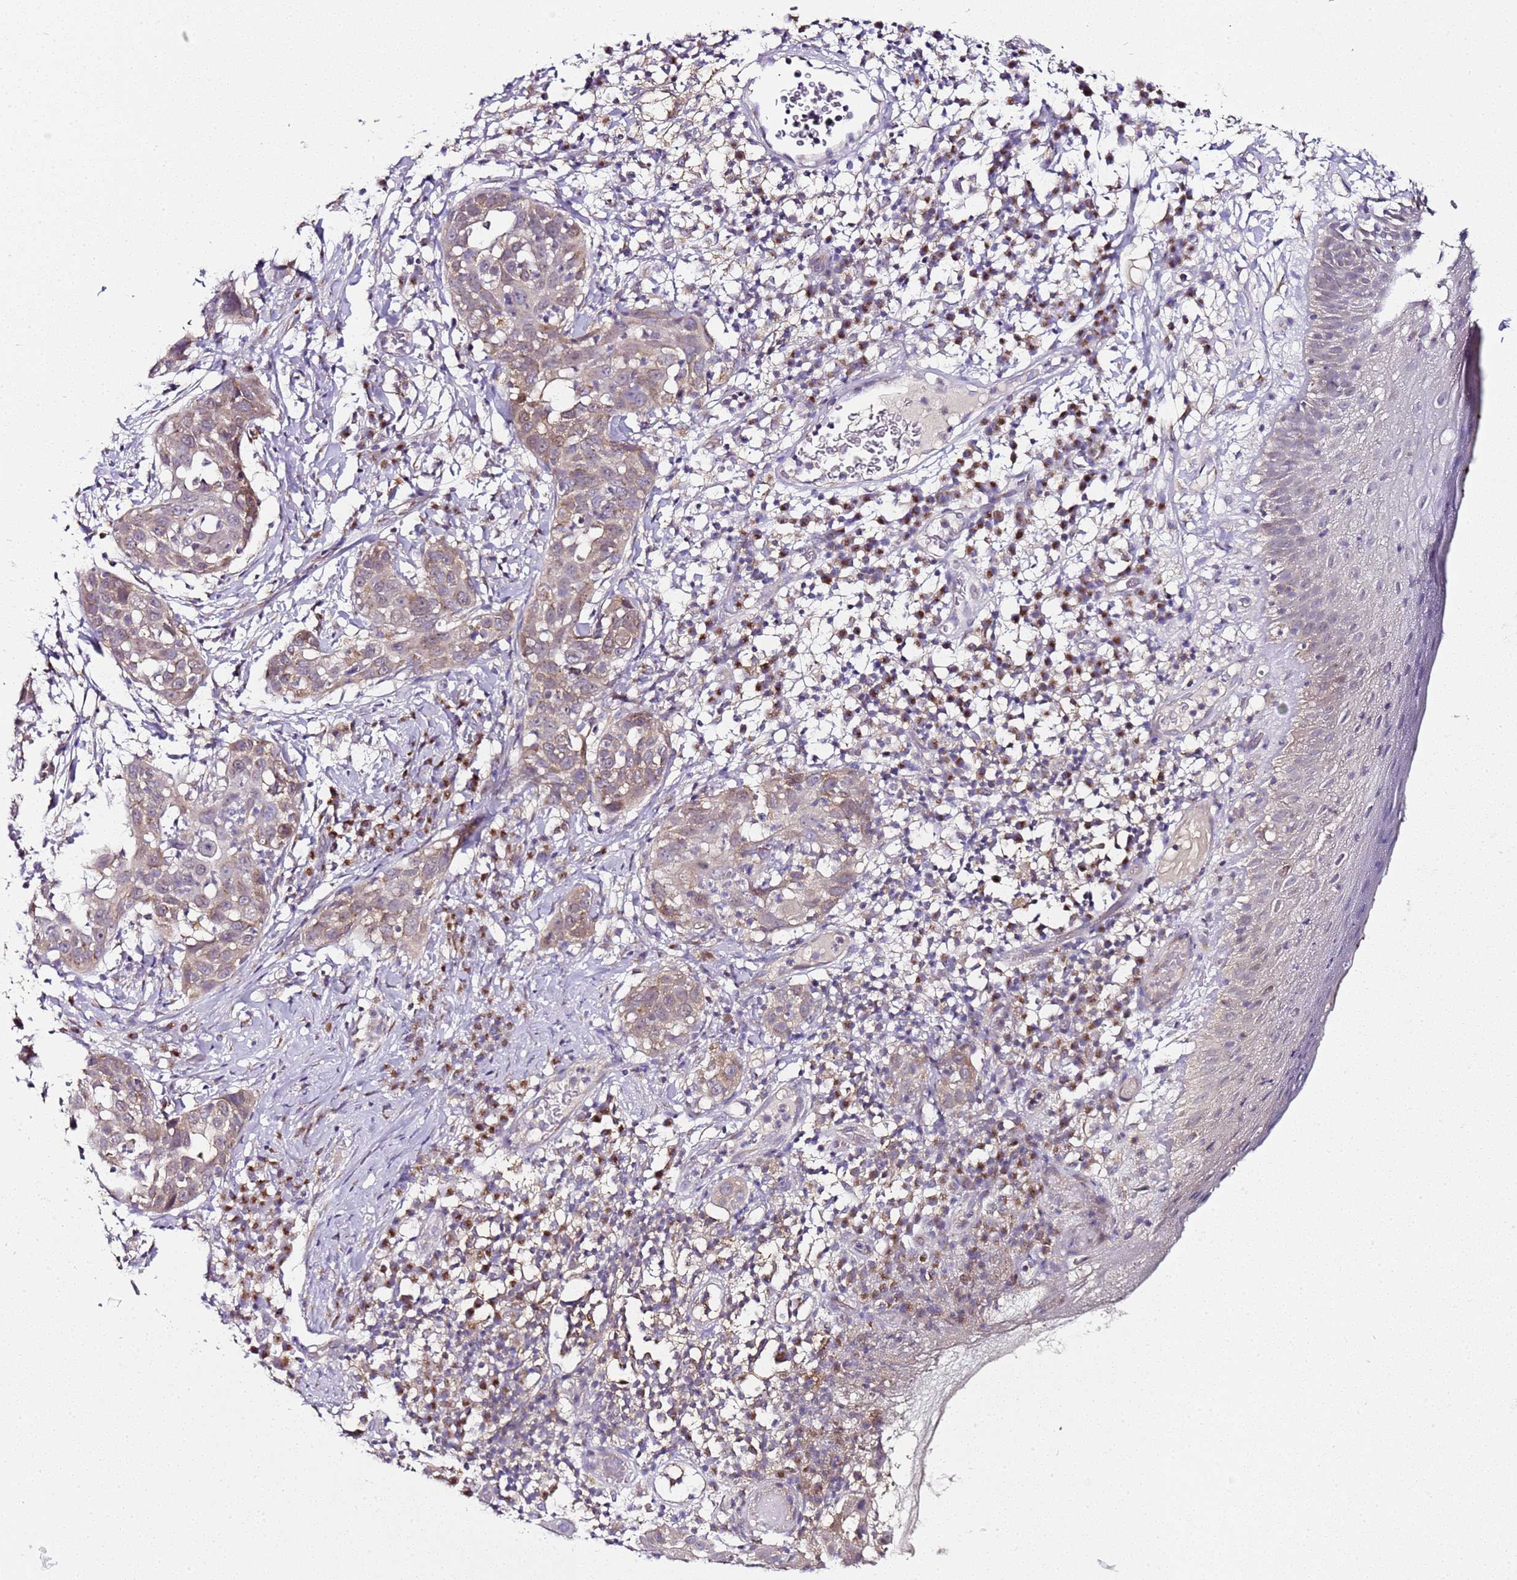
{"staining": {"intensity": "weak", "quantity": "25%-75%", "location": "cytoplasmic/membranous"}, "tissue": "skin cancer", "cell_type": "Tumor cells", "image_type": "cancer", "snomed": [{"axis": "morphology", "description": "Squamous cell carcinoma, NOS"}, {"axis": "topography", "description": "Skin"}], "caption": "Human skin cancer (squamous cell carcinoma) stained with a brown dye shows weak cytoplasmic/membranous positive positivity in approximately 25%-75% of tumor cells.", "gene": "MRPL49", "patient": {"sex": "female", "age": 44}}